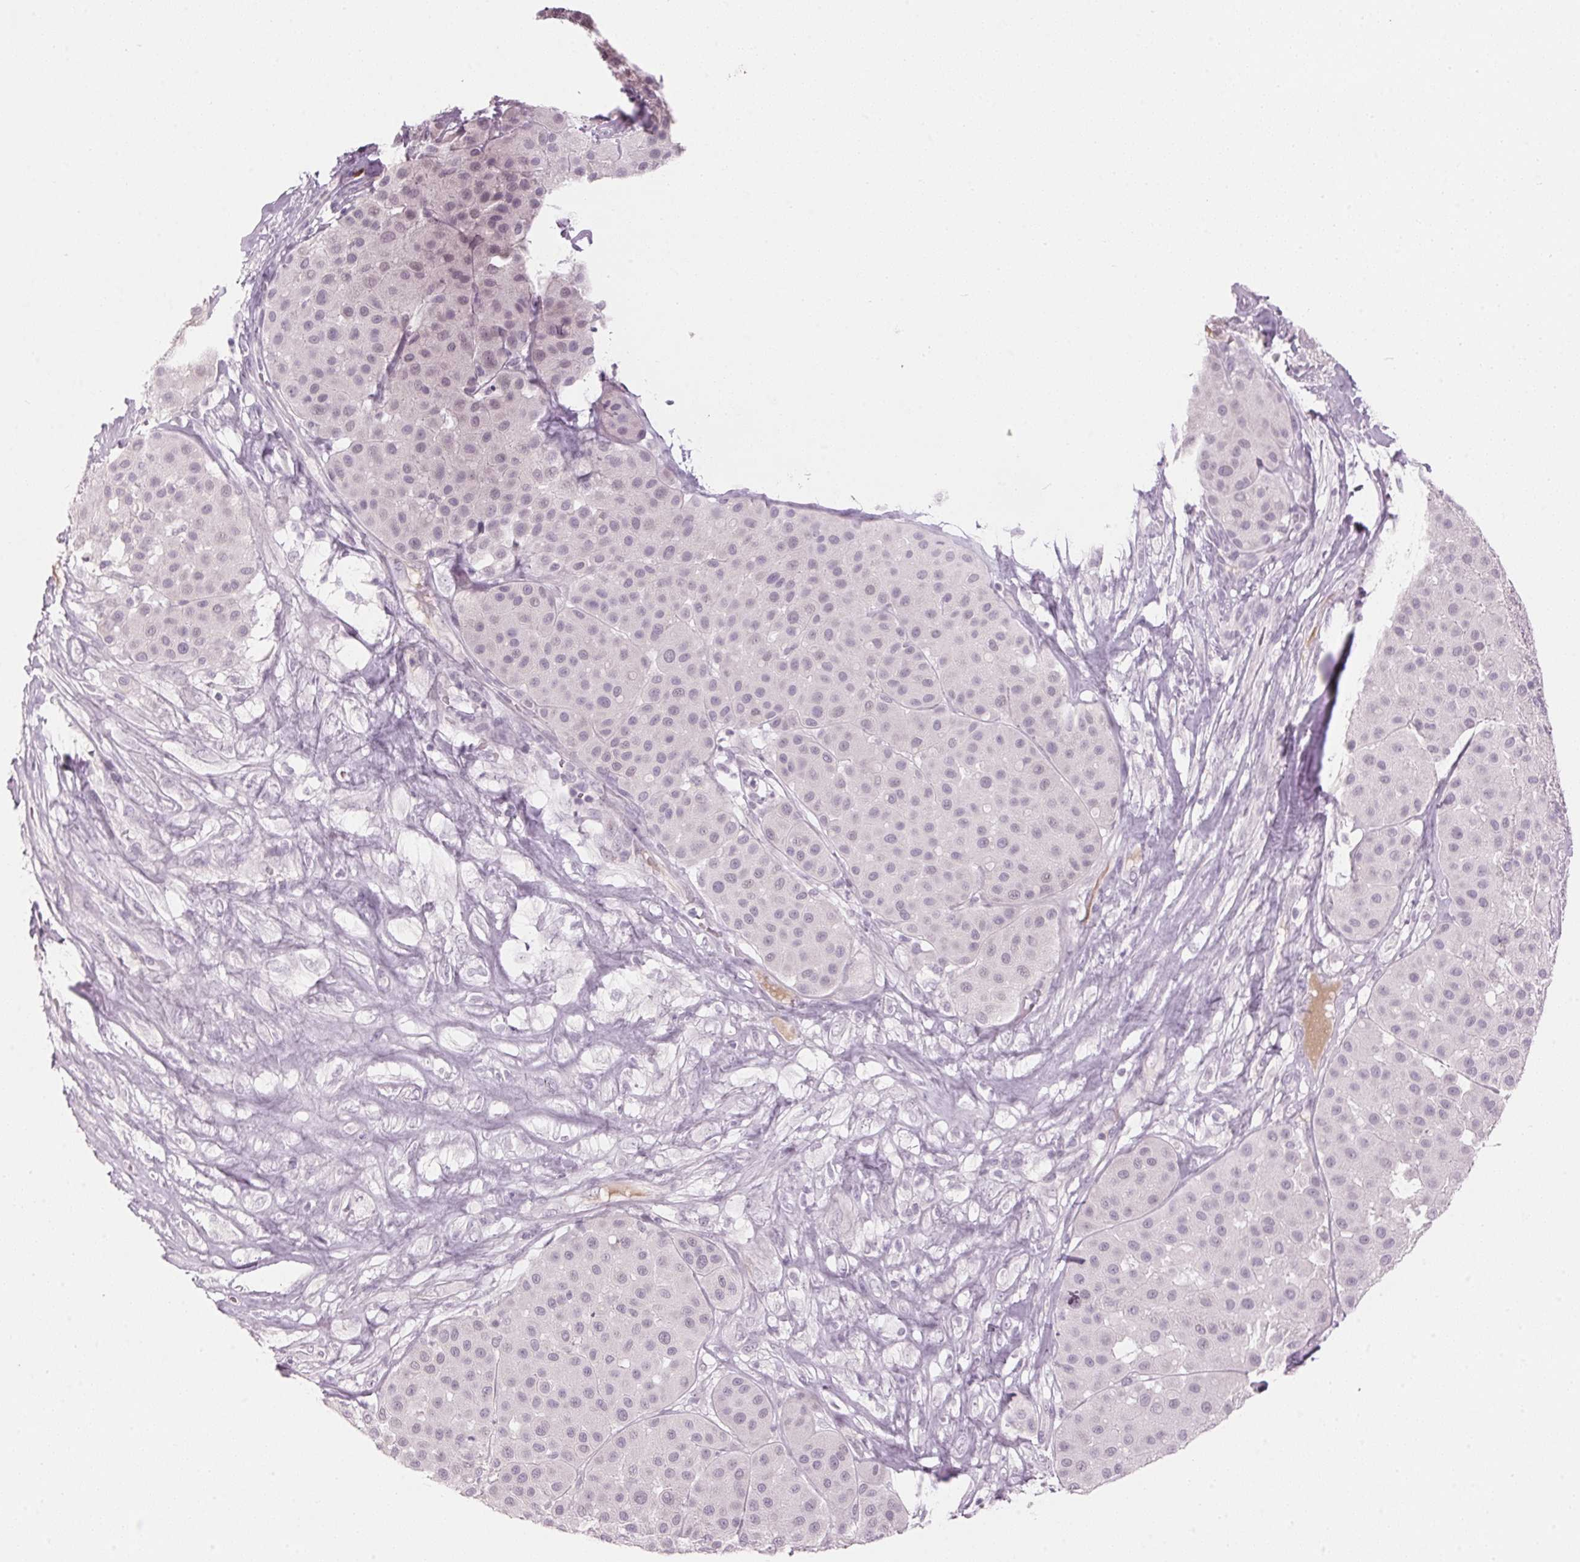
{"staining": {"intensity": "negative", "quantity": "none", "location": "none"}, "tissue": "melanoma", "cell_type": "Tumor cells", "image_type": "cancer", "snomed": [{"axis": "morphology", "description": "Malignant melanoma, Metastatic site"}, {"axis": "topography", "description": "Smooth muscle"}], "caption": "Protein analysis of malignant melanoma (metastatic site) displays no significant positivity in tumor cells. Brightfield microscopy of immunohistochemistry (IHC) stained with DAB (3,3'-diaminobenzidine) (brown) and hematoxylin (blue), captured at high magnification.", "gene": "SCTR", "patient": {"sex": "male", "age": 41}}